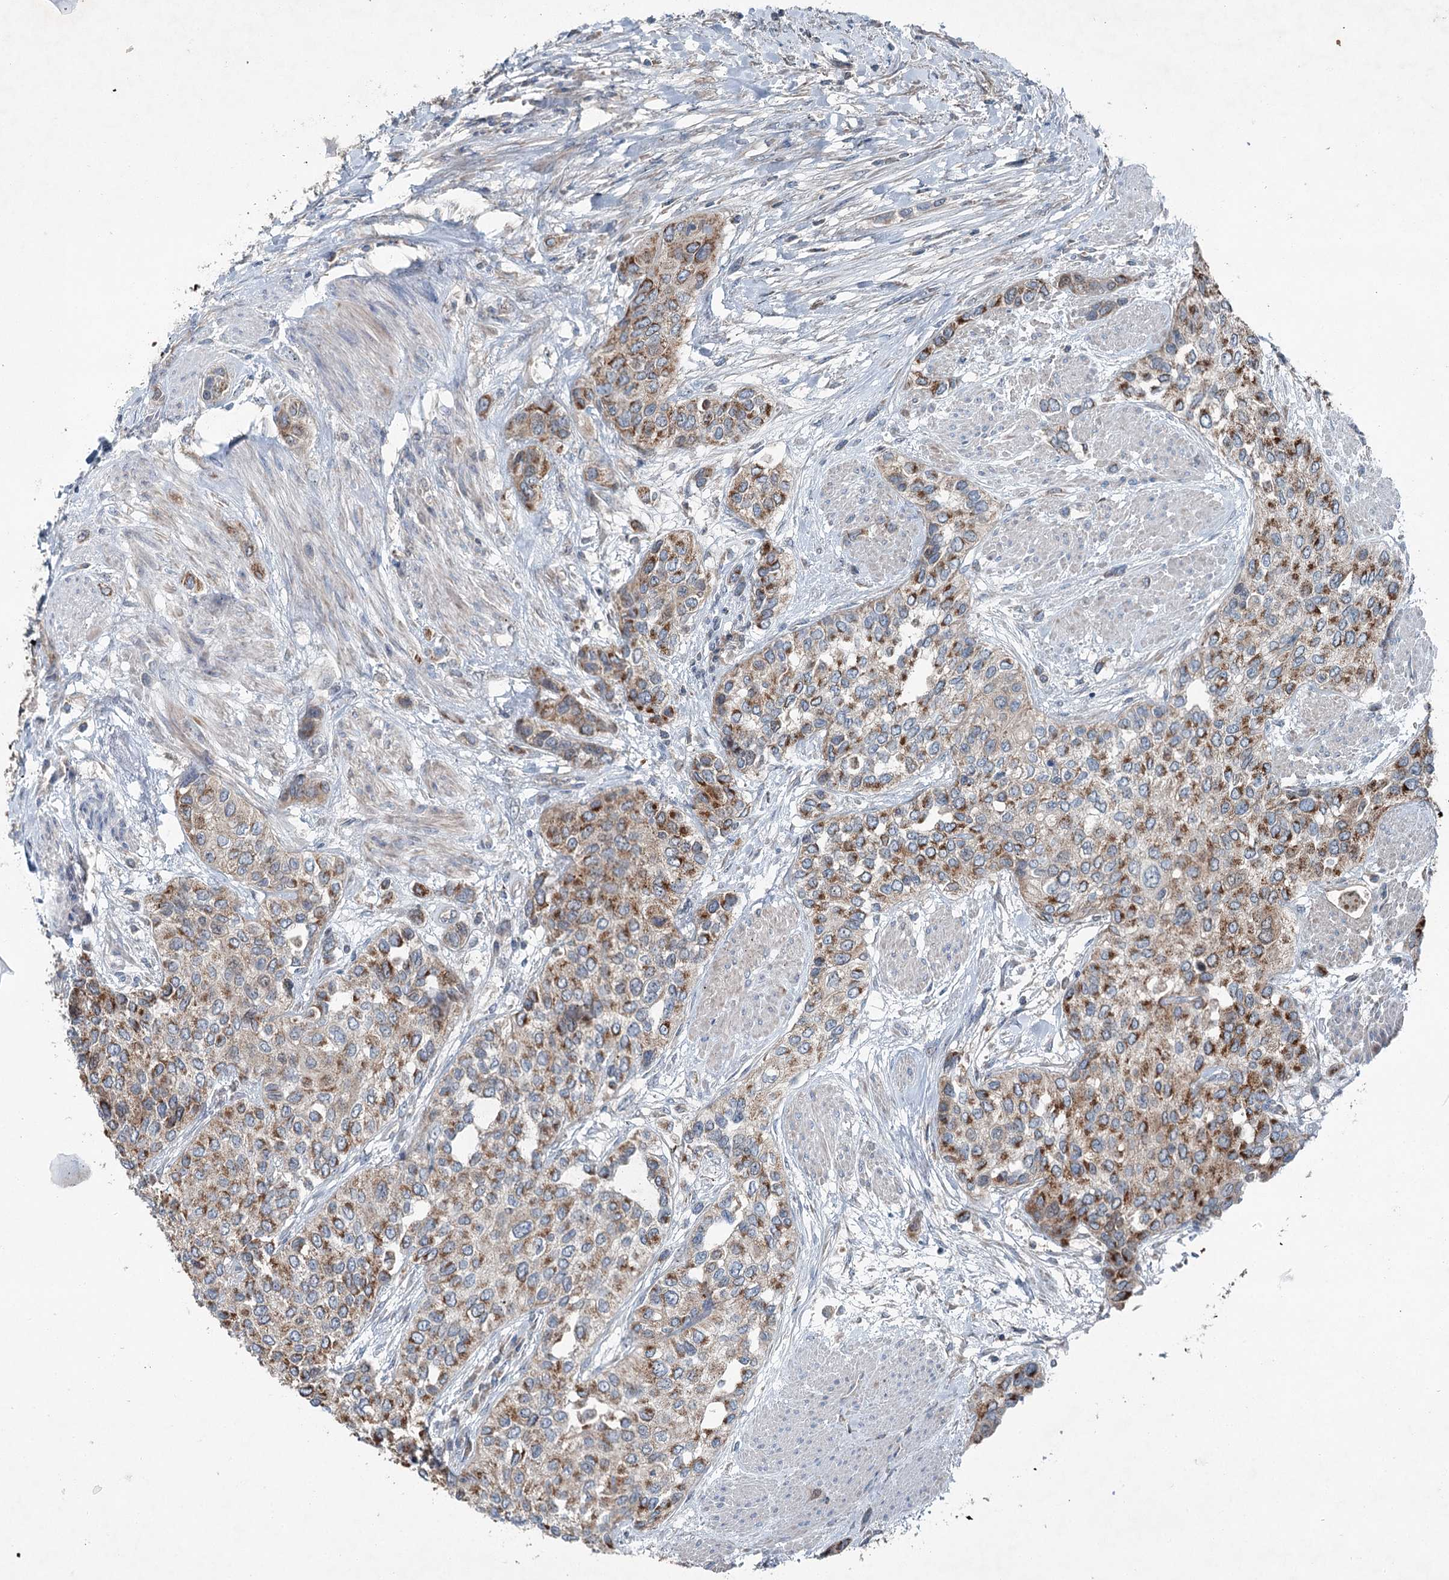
{"staining": {"intensity": "moderate", "quantity": ">75%", "location": "cytoplasmic/membranous"}, "tissue": "urothelial cancer", "cell_type": "Tumor cells", "image_type": "cancer", "snomed": [{"axis": "morphology", "description": "Normal tissue, NOS"}, {"axis": "morphology", "description": "Urothelial carcinoma, High grade"}, {"axis": "topography", "description": "Vascular tissue"}, {"axis": "topography", "description": "Urinary bladder"}], "caption": "Immunohistochemistry (IHC) histopathology image of neoplastic tissue: human urothelial cancer stained using IHC shows medium levels of moderate protein expression localized specifically in the cytoplasmic/membranous of tumor cells, appearing as a cytoplasmic/membranous brown color.", "gene": "CHCHD5", "patient": {"sex": "female", "age": 56}}